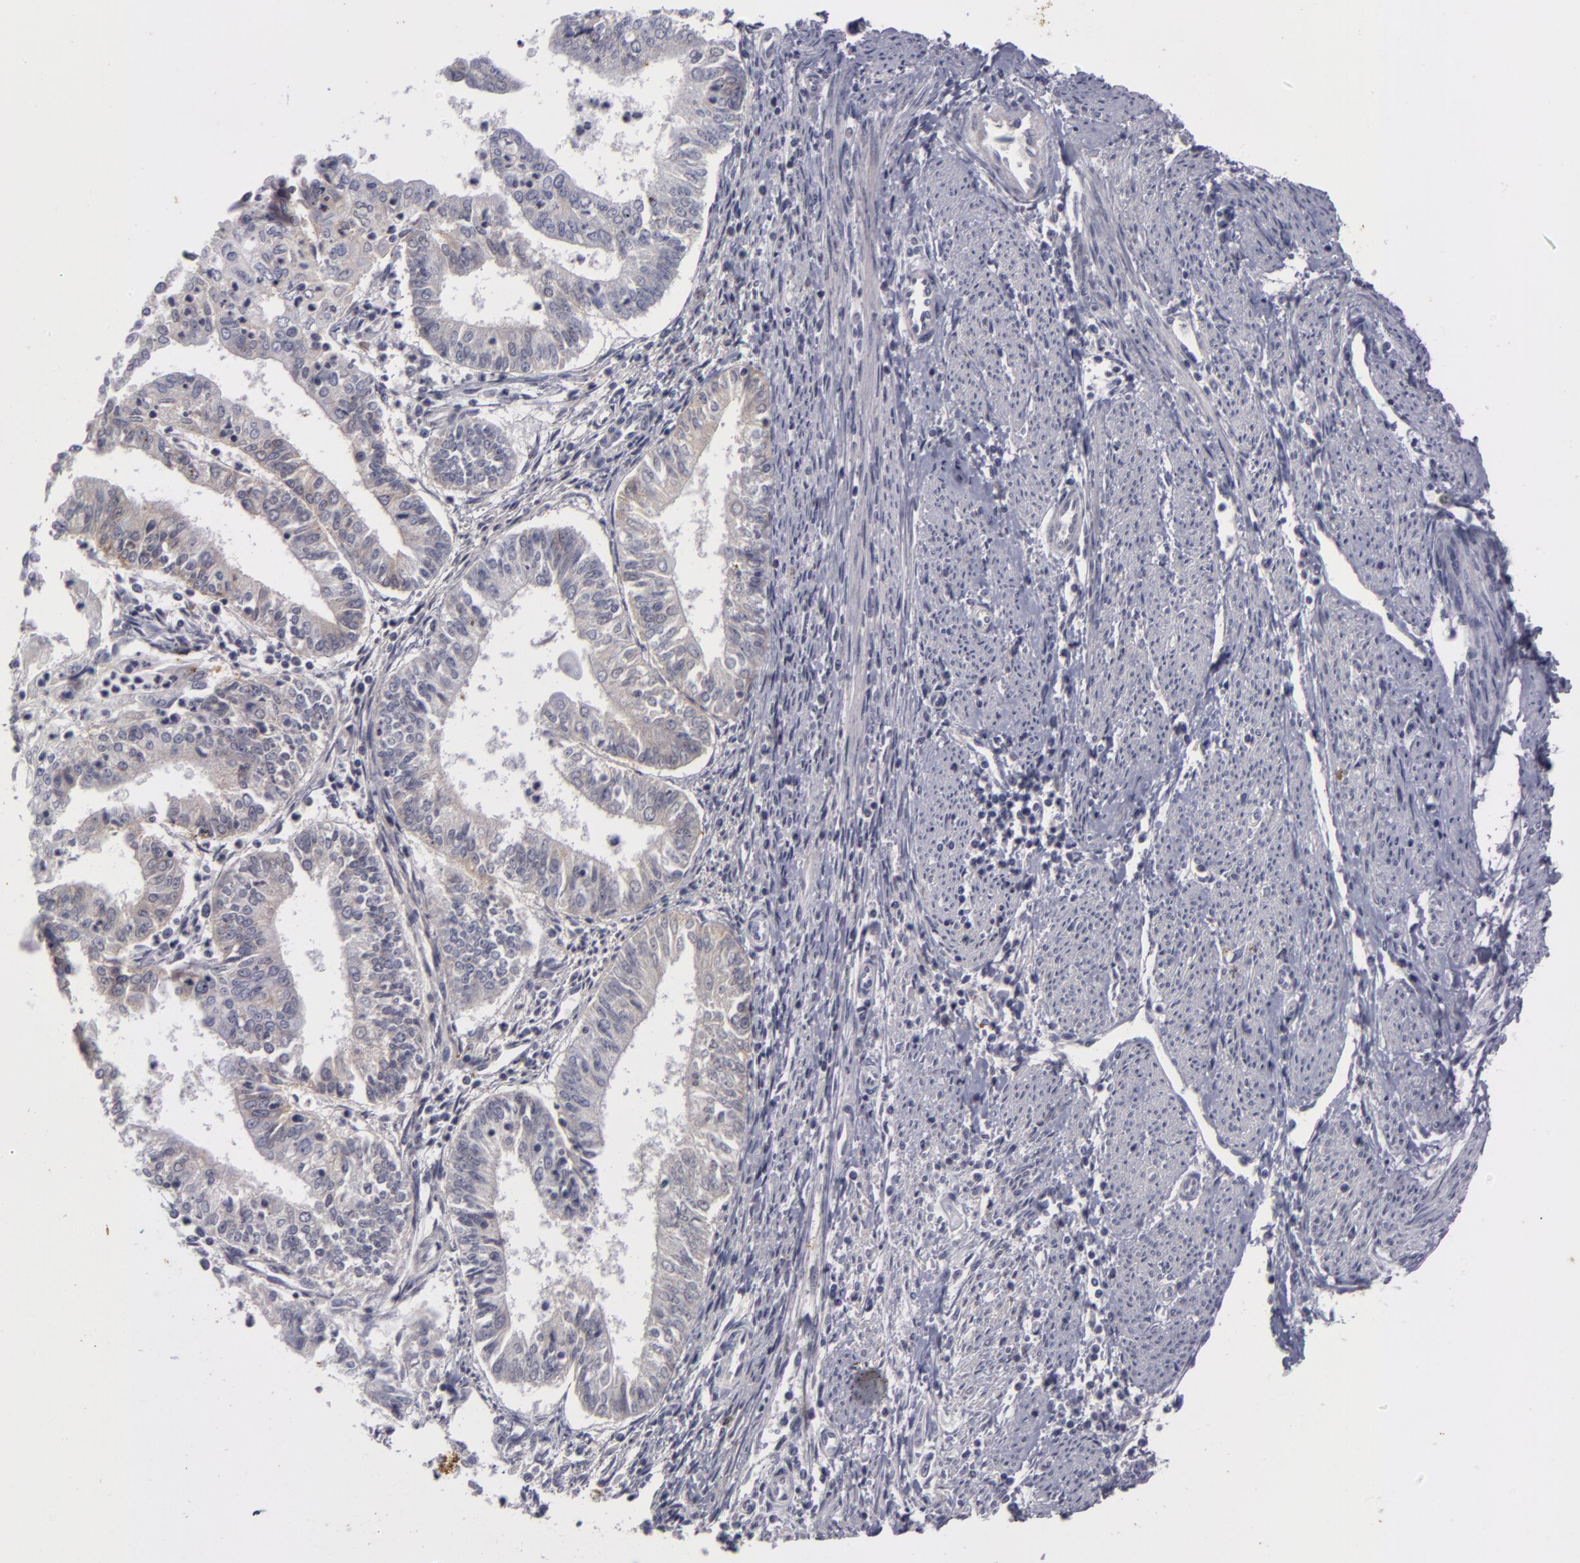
{"staining": {"intensity": "weak", "quantity": "25%-75%", "location": "cytoplasmic/membranous"}, "tissue": "endometrial cancer", "cell_type": "Tumor cells", "image_type": "cancer", "snomed": [{"axis": "morphology", "description": "Adenocarcinoma, NOS"}, {"axis": "topography", "description": "Endometrium"}], "caption": "Weak cytoplasmic/membranous expression for a protein is present in about 25%-75% of tumor cells of adenocarcinoma (endometrial) using IHC.", "gene": "NLGN4X", "patient": {"sex": "female", "age": 75}}